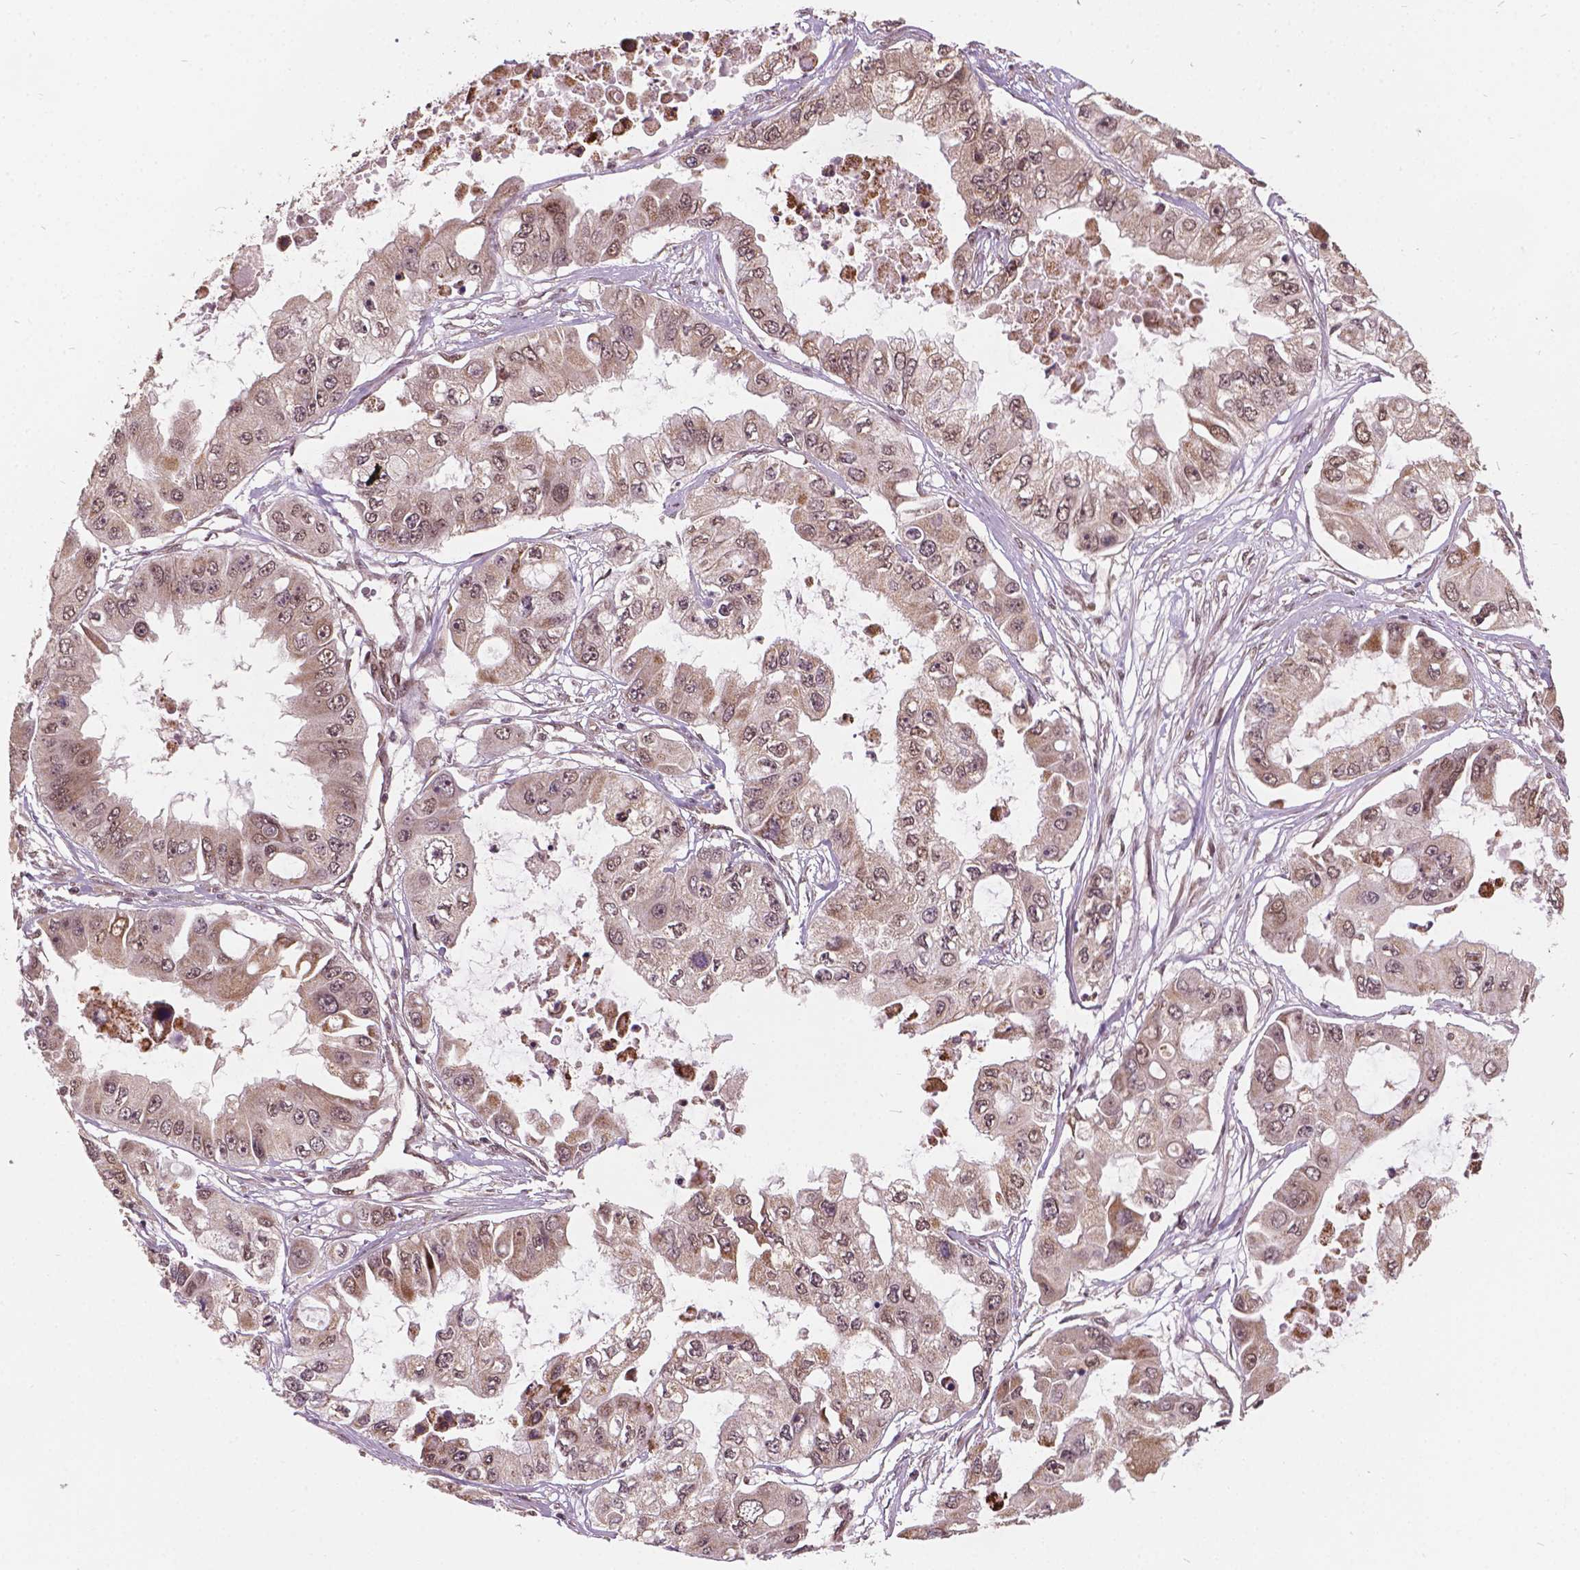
{"staining": {"intensity": "weak", "quantity": "25%-75%", "location": "cytoplasmic/membranous,nuclear"}, "tissue": "ovarian cancer", "cell_type": "Tumor cells", "image_type": "cancer", "snomed": [{"axis": "morphology", "description": "Cystadenocarcinoma, serous, NOS"}, {"axis": "topography", "description": "Ovary"}], "caption": "A brown stain highlights weak cytoplasmic/membranous and nuclear positivity of a protein in human ovarian serous cystadenocarcinoma tumor cells.", "gene": "GPS2", "patient": {"sex": "female", "age": 56}}